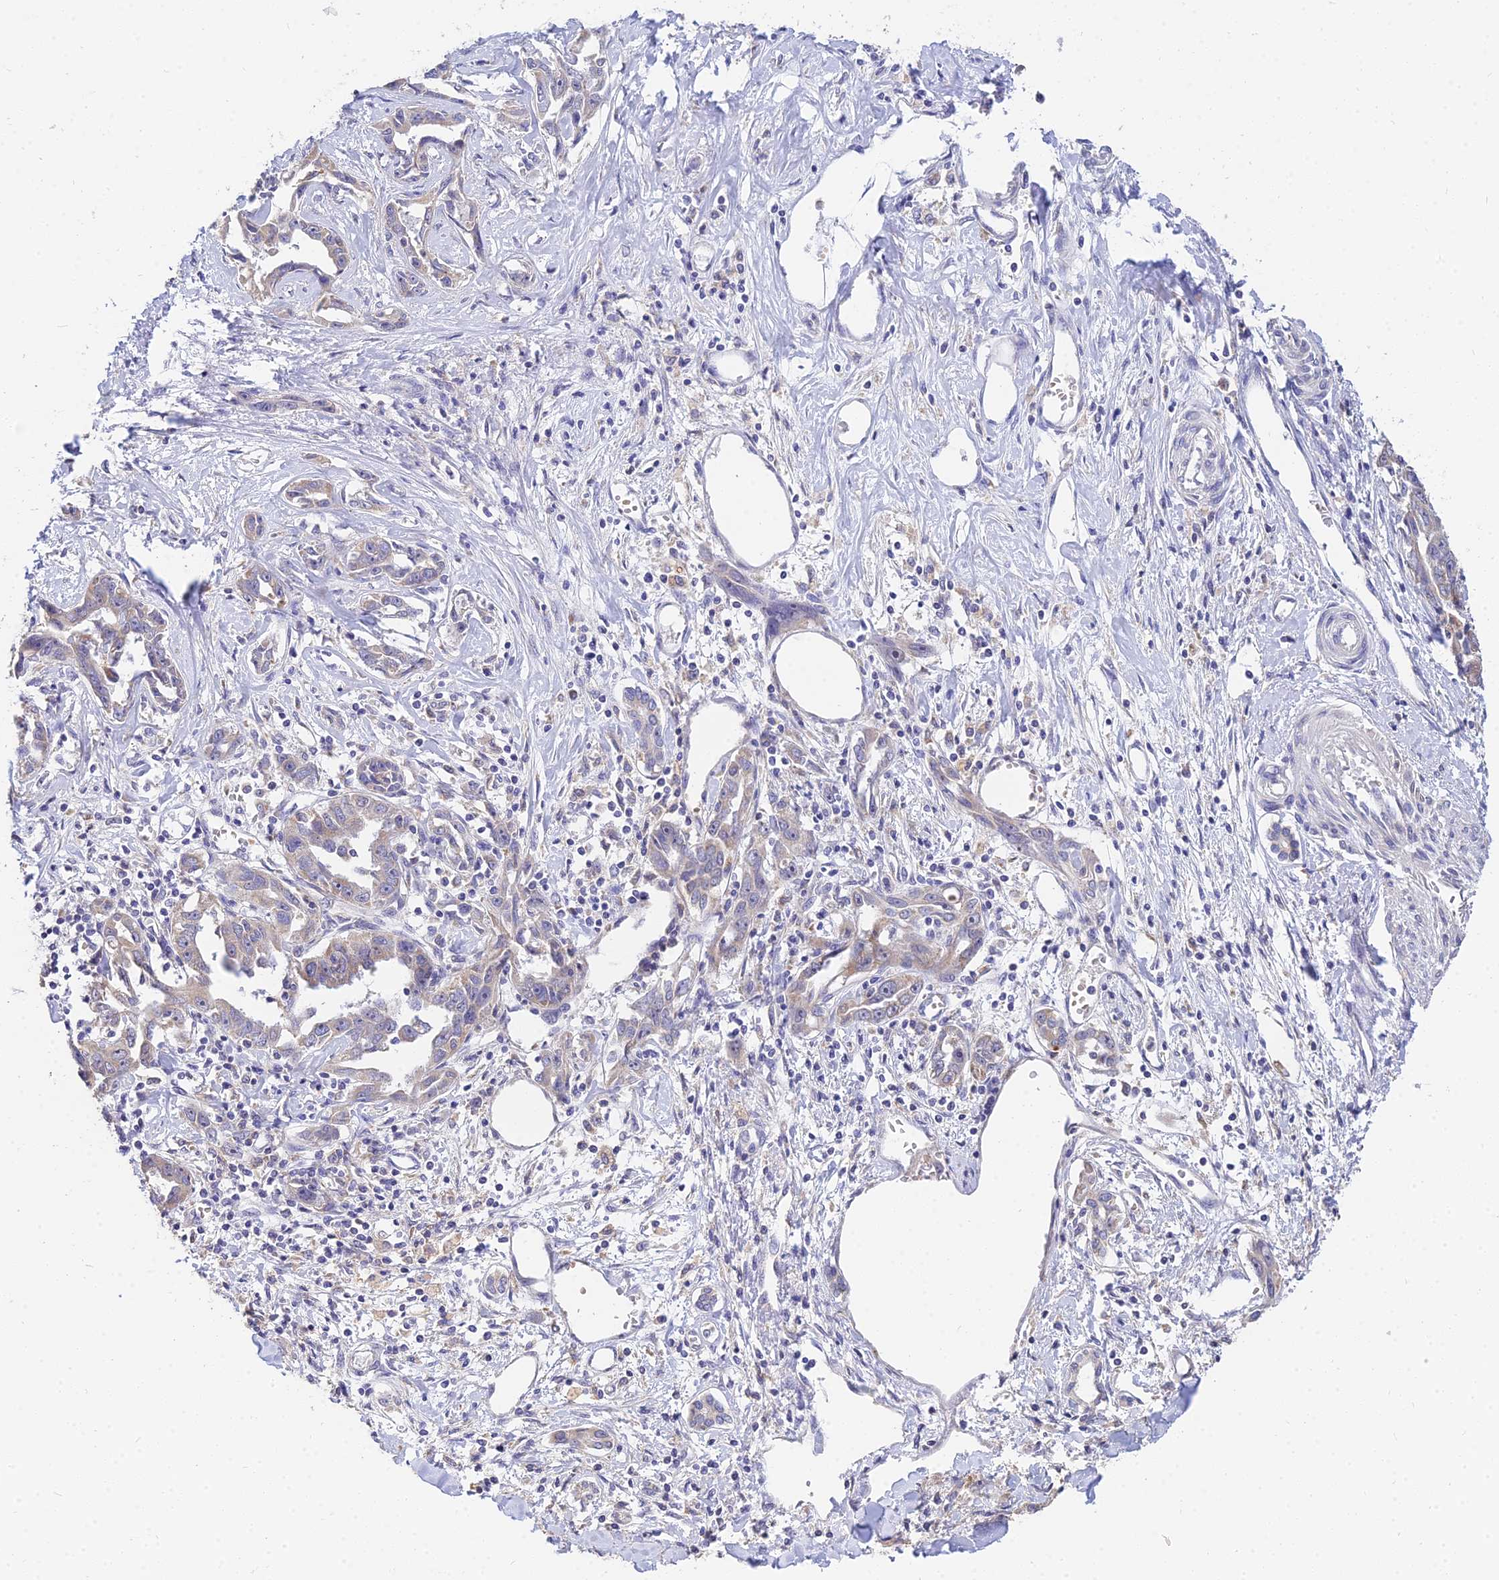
{"staining": {"intensity": "weak", "quantity": "25%-75%", "location": "cytoplasmic/membranous"}, "tissue": "liver cancer", "cell_type": "Tumor cells", "image_type": "cancer", "snomed": [{"axis": "morphology", "description": "Cholangiocarcinoma"}, {"axis": "topography", "description": "Liver"}], "caption": "Liver cancer (cholangiocarcinoma) stained with a protein marker displays weak staining in tumor cells.", "gene": "ARL8B", "patient": {"sex": "male", "age": 59}}